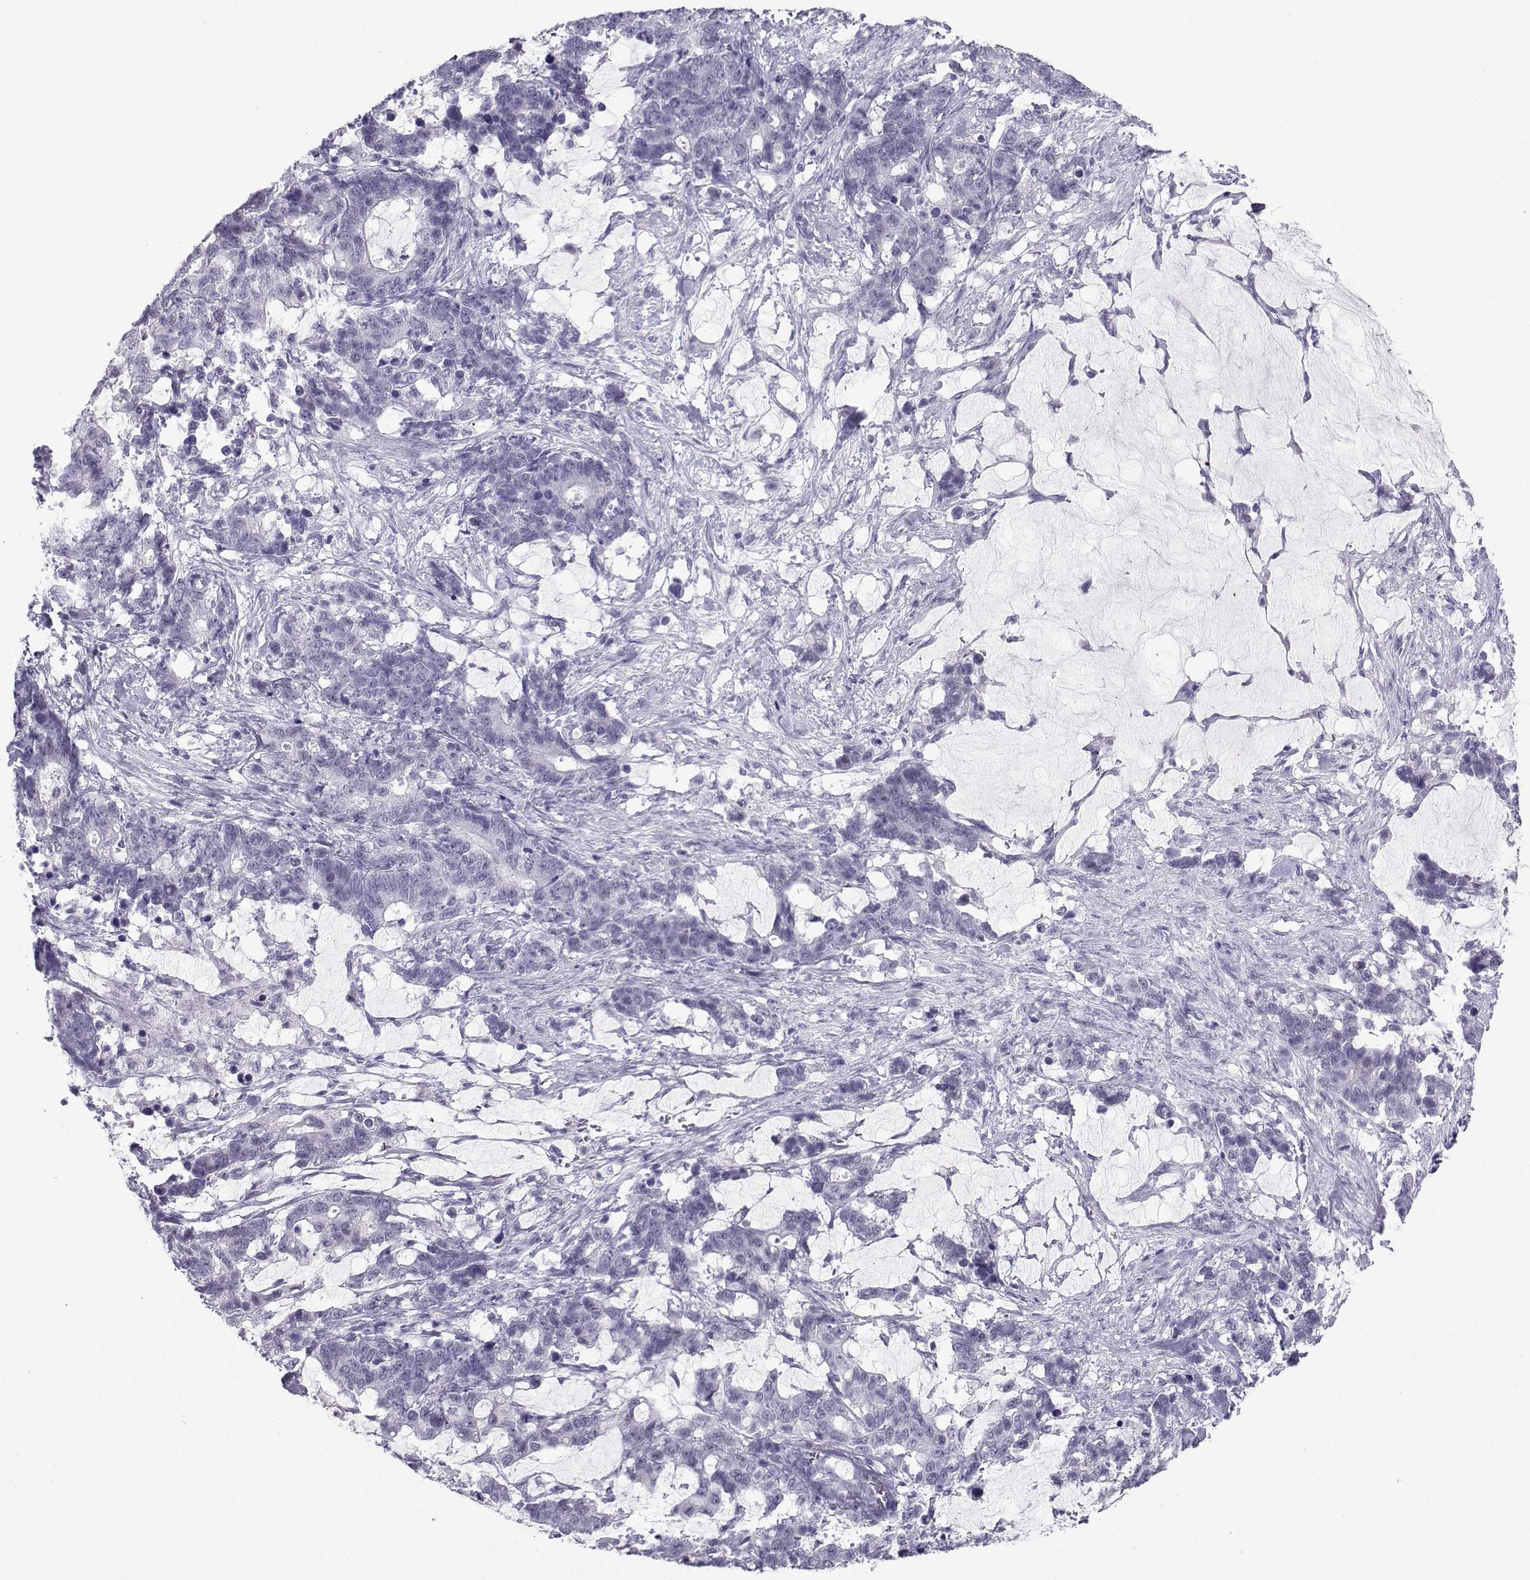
{"staining": {"intensity": "negative", "quantity": "none", "location": "none"}, "tissue": "stomach cancer", "cell_type": "Tumor cells", "image_type": "cancer", "snomed": [{"axis": "morphology", "description": "Normal tissue, NOS"}, {"axis": "morphology", "description": "Adenocarcinoma, NOS"}, {"axis": "topography", "description": "Stomach"}], "caption": "A histopathology image of human stomach cancer (adenocarcinoma) is negative for staining in tumor cells. Brightfield microscopy of immunohistochemistry (IHC) stained with DAB (3,3'-diaminobenzidine) (brown) and hematoxylin (blue), captured at high magnification.", "gene": "LORICRIN", "patient": {"sex": "female", "age": 64}}